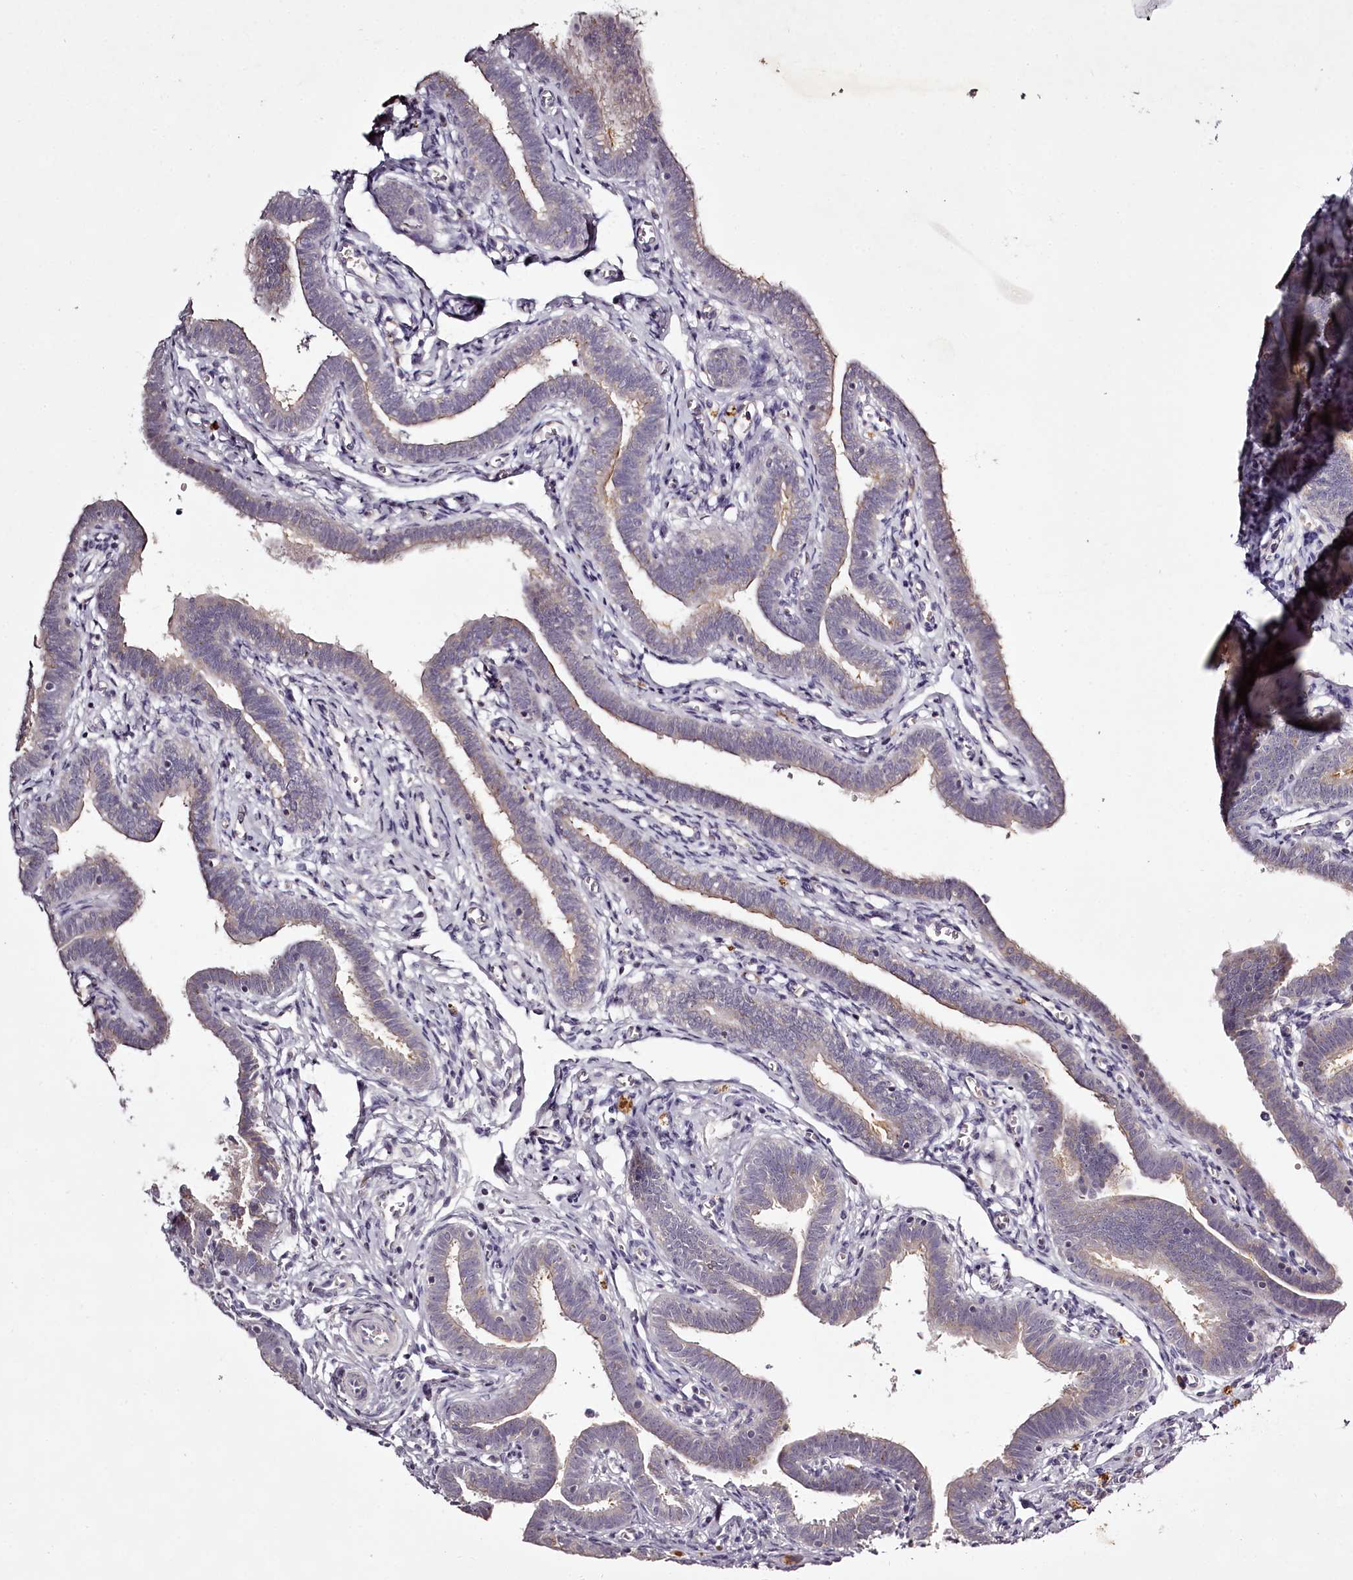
{"staining": {"intensity": "moderate", "quantity": "<25%", "location": "cytoplasmic/membranous"}, "tissue": "fallopian tube", "cell_type": "Glandular cells", "image_type": "normal", "snomed": [{"axis": "morphology", "description": "Normal tissue, NOS"}, {"axis": "topography", "description": "Fallopian tube"}], "caption": "Moderate cytoplasmic/membranous staining for a protein is appreciated in approximately <25% of glandular cells of benign fallopian tube using IHC.", "gene": "RBMXL2", "patient": {"sex": "female", "age": 36}}